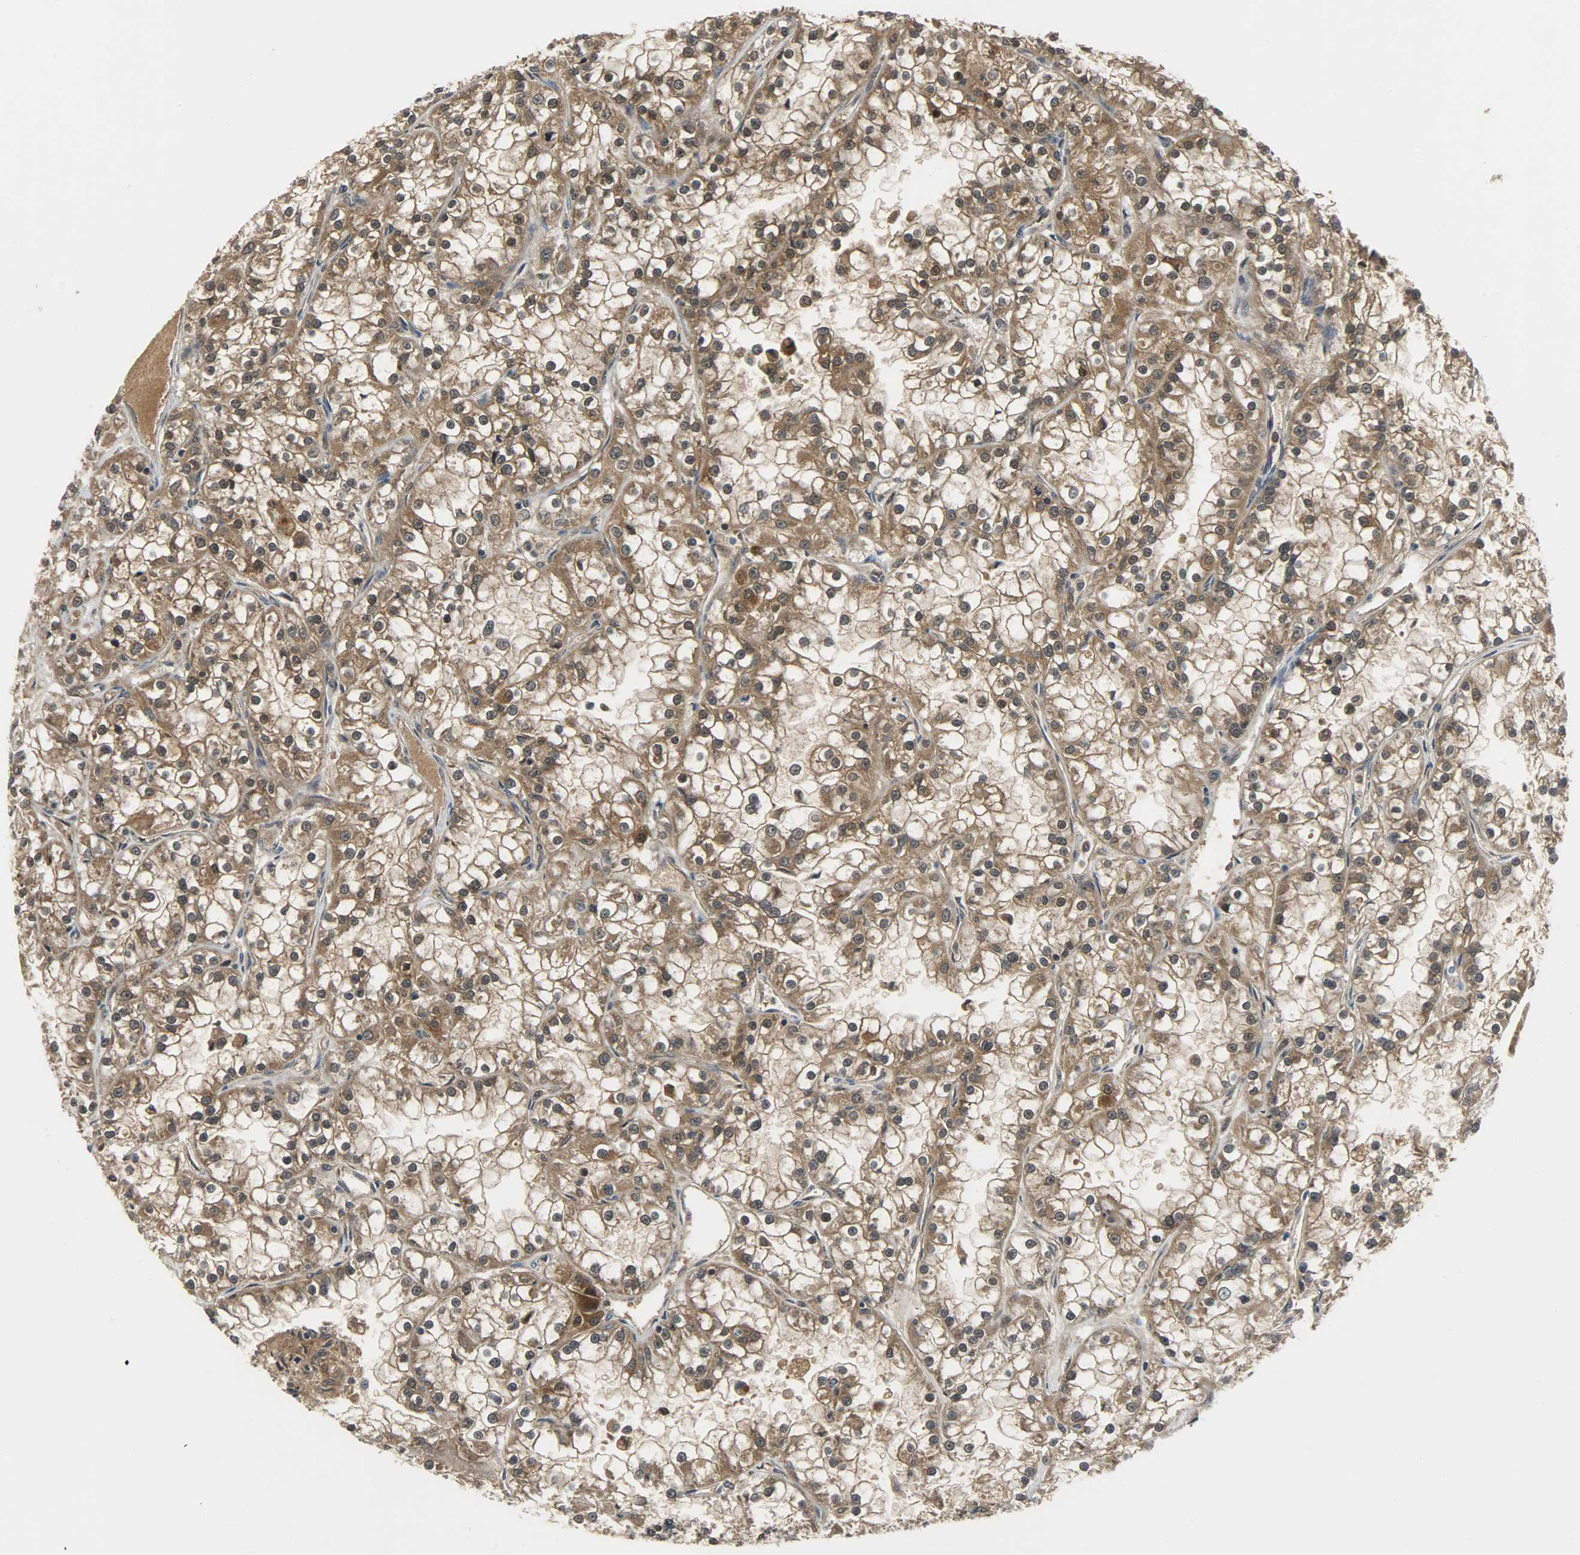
{"staining": {"intensity": "strong", "quantity": ">75%", "location": "cytoplasmic/membranous,nuclear"}, "tissue": "renal cancer", "cell_type": "Tumor cells", "image_type": "cancer", "snomed": [{"axis": "morphology", "description": "Adenocarcinoma, NOS"}, {"axis": "topography", "description": "Kidney"}], "caption": "DAB immunohistochemical staining of adenocarcinoma (renal) reveals strong cytoplasmic/membranous and nuclear protein staining in about >75% of tumor cells.", "gene": "EIF4EBP1", "patient": {"sex": "female", "age": 52}}